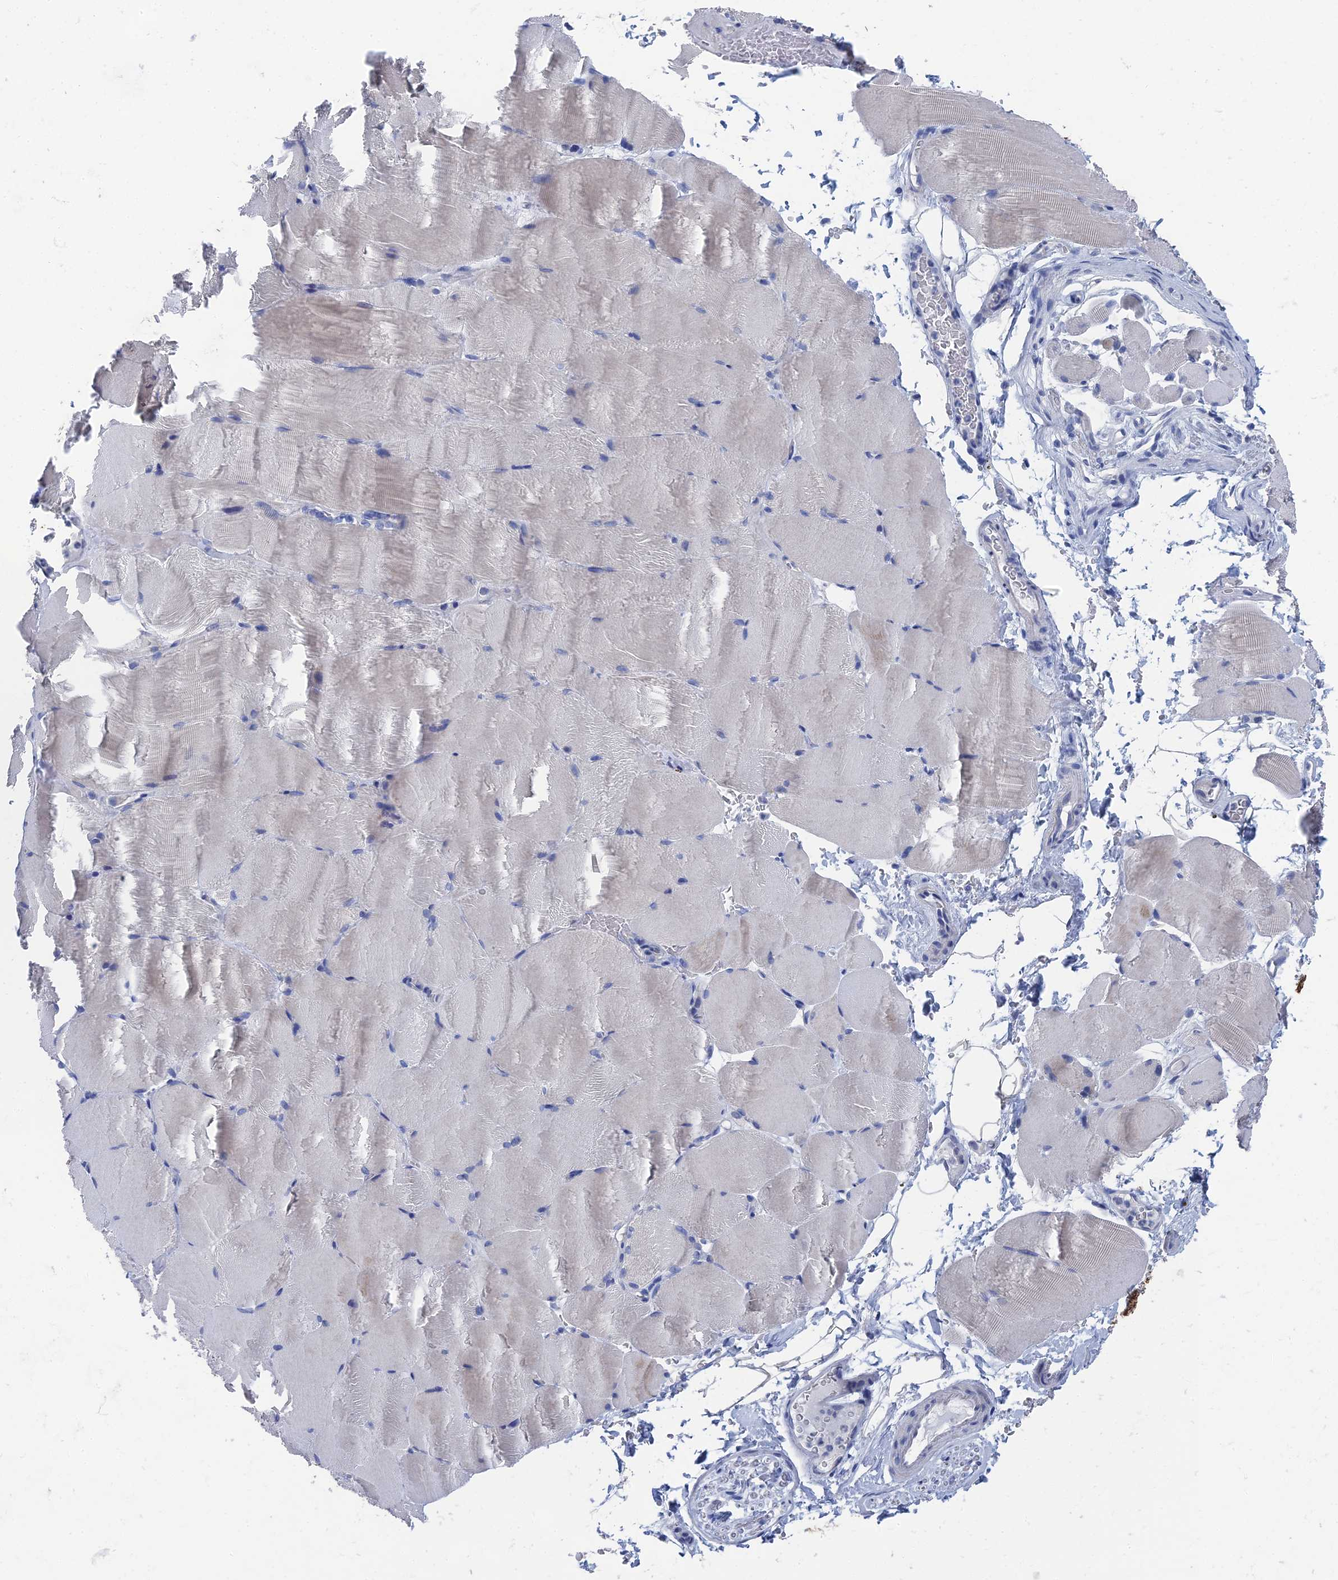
{"staining": {"intensity": "negative", "quantity": "none", "location": "none"}, "tissue": "skeletal muscle", "cell_type": "Myocytes", "image_type": "normal", "snomed": [{"axis": "morphology", "description": "Normal tissue, NOS"}, {"axis": "topography", "description": "Skeletal muscle"}, {"axis": "topography", "description": "Parathyroid gland"}], "caption": "Immunohistochemistry (IHC) micrograph of unremarkable skeletal muscle: skeletal muscle stained with DAB (3,3'-diaminobenzidine) demonstrates no significant protein staining in myocytes. (DAB immunohistochemistry with hematoxylin counter stain).", "gene": "GFAP", "patient": {"sex": "female", "age": 37}}